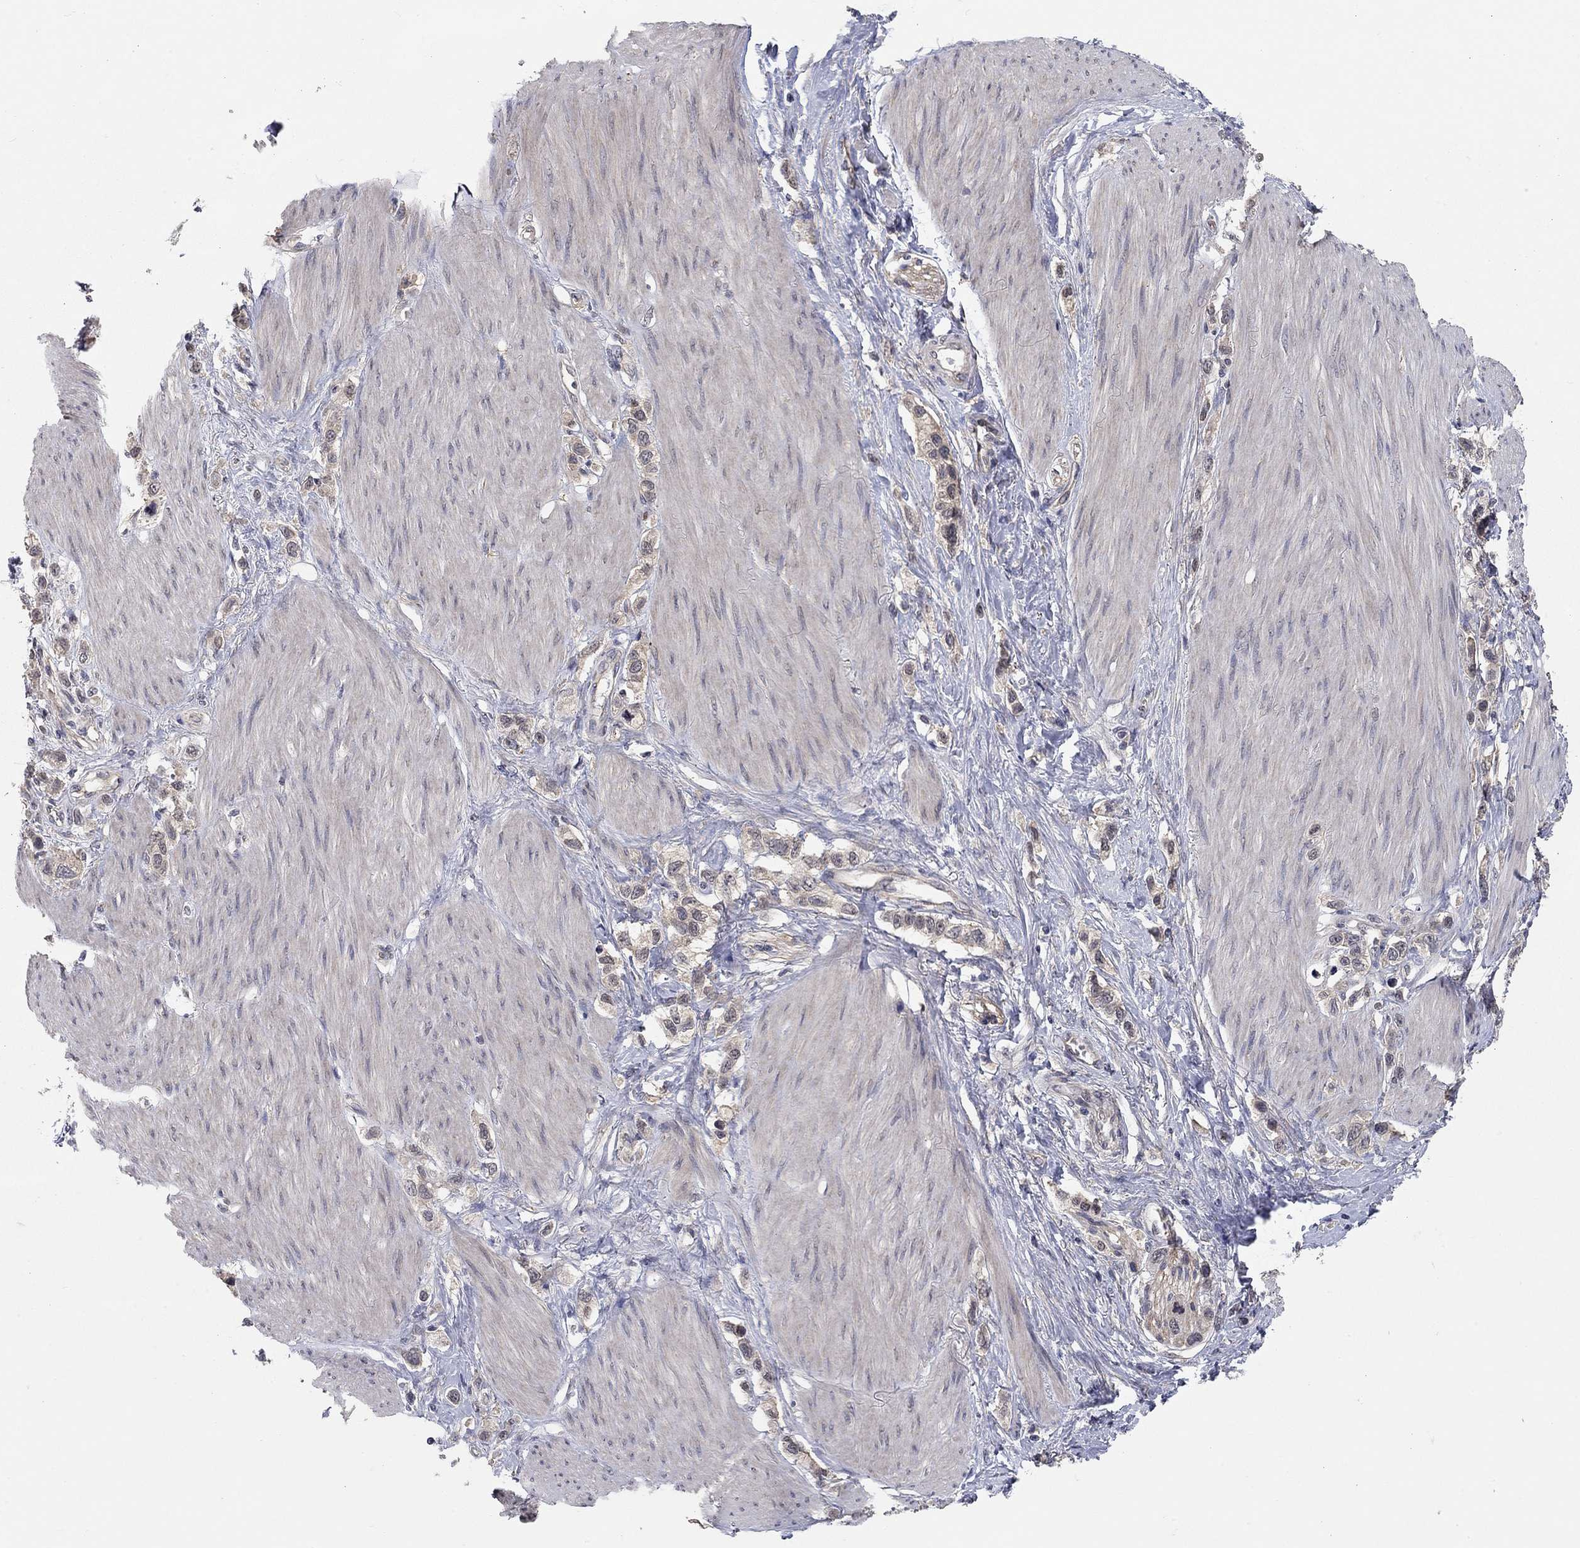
{"staining": {"intensity": "weak", "quantity": "<25%", "location": "cytoplasmic/membranous"}, "tissue": "stomach cancer", "cell_type": "Tumor cells", "image_type": "cancer", "snomed": [{"axis": "morphology", "description": "Normal tissue, NOS"}, {"axis": "morphology", "description": "Adenocarcinoma, NOS"}, {"axis": "morphology", "description": "Adenocarcinoma, High grade"}, {"axis": "topography", "description": "Stomach, upper"}, {"axis": "topography", "description": "Stomach"}], "caption": "High-grade adenocarcinoma (stomach) was stained to show a protein in brown. There is no significant staining in tumor cells.", "gene": "WASF3", "patient": {"sex": "female", "age": 65}}